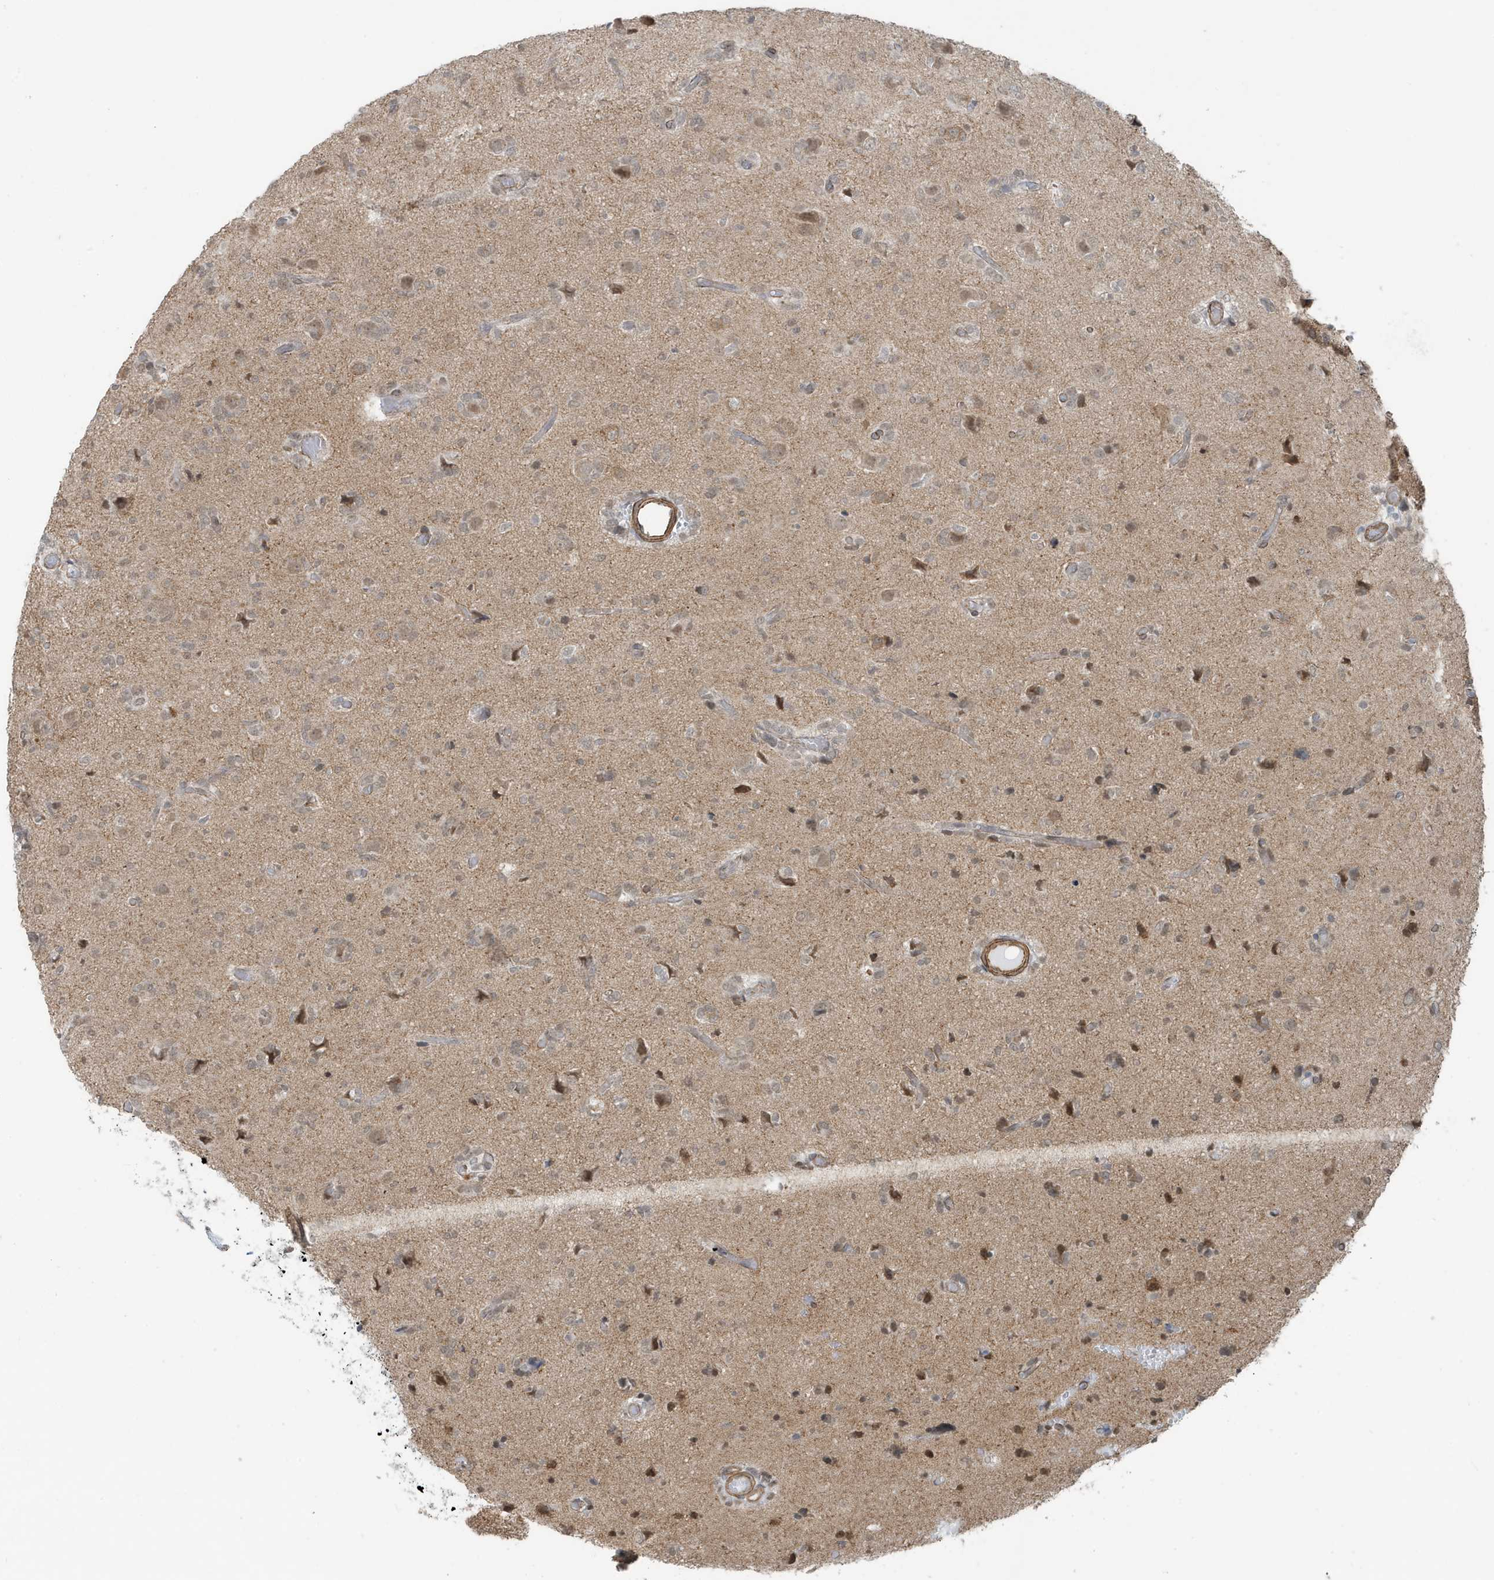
{"staining": {"intensity": "negative", "quantity": "none", "location": "none"}, "tissue": "glioma", "cell_type": "Tumor cells", "image_type": "cancer", "snomed": [{"axis": "morphology", "description": "Glioma, malignant, High grade"}, {"axis": "topography", "description": "Brain"}], "caption": "Tumor cells are negative for protein expression in human high-grade glioma (malignant). (DAB immunohistochemistry (IHC), high magnification).", "gene": "CHCHD4", "patient": {"sex": "female", "age": 59}}